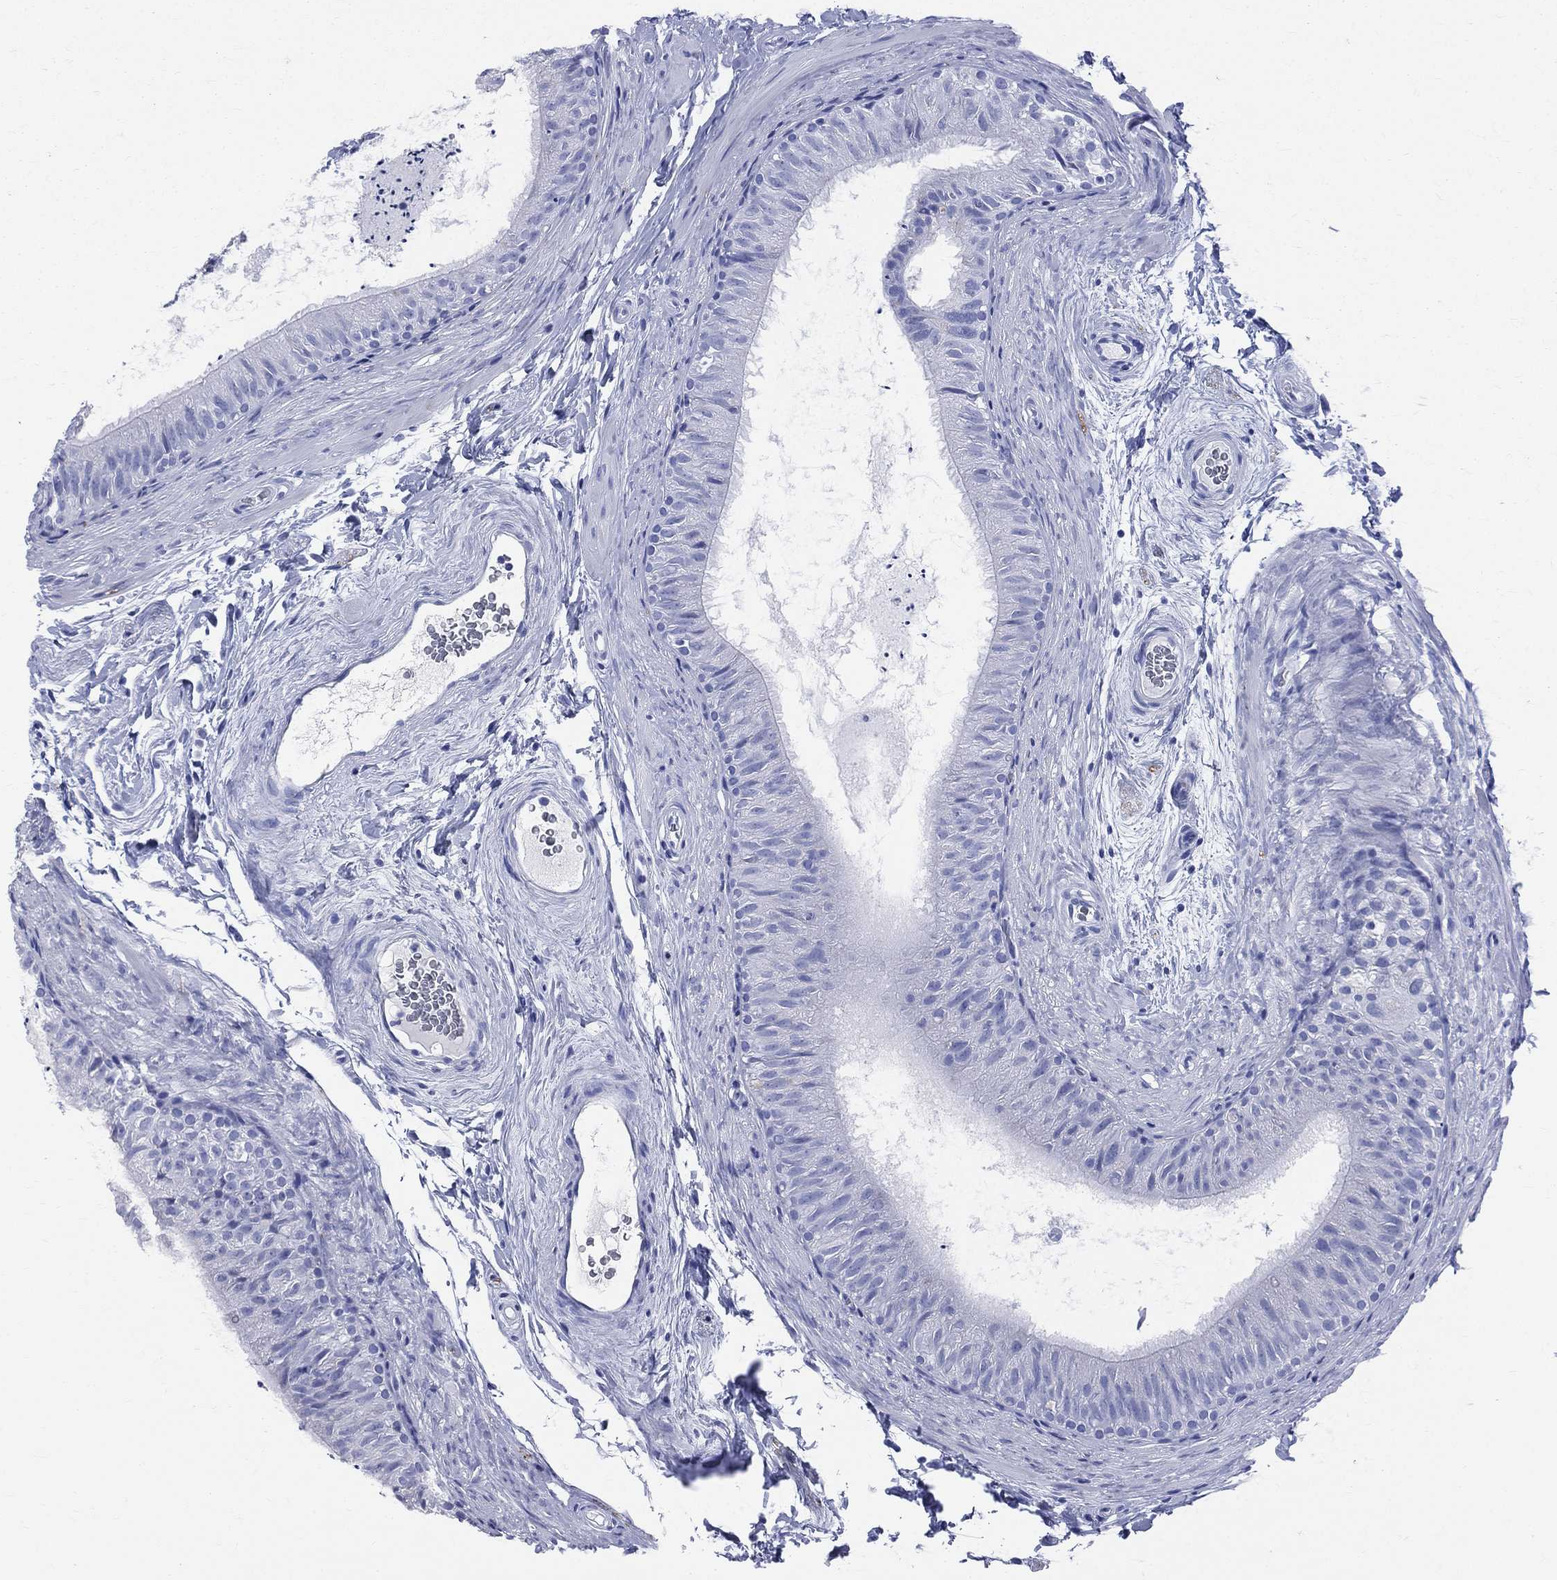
{"staining": {"intensity": "negative", "quantity": "none", "location": "none"}, "tissue": "epididymis", "cell_type": "Glandular cells", "image_type": "normal", "snomed": [{"axis": "morphology", "description": "Normal tissue, NOS"}, {"axis": "topography", "description": "Epididymis"}], "caption": "Immunohistochemistry (IHC) histopathology image of unremarkable epididymis stained for a protein (brown), which displays no expression in glandular cells. (Stains: DAB (3,3'-diaminobenzidine) IHC with hematoxylin counter stain, Microscopy: brightfield microscopy at high magnification).", "gene": "SYP", "patient": {"sex": "male", "age": 34}}